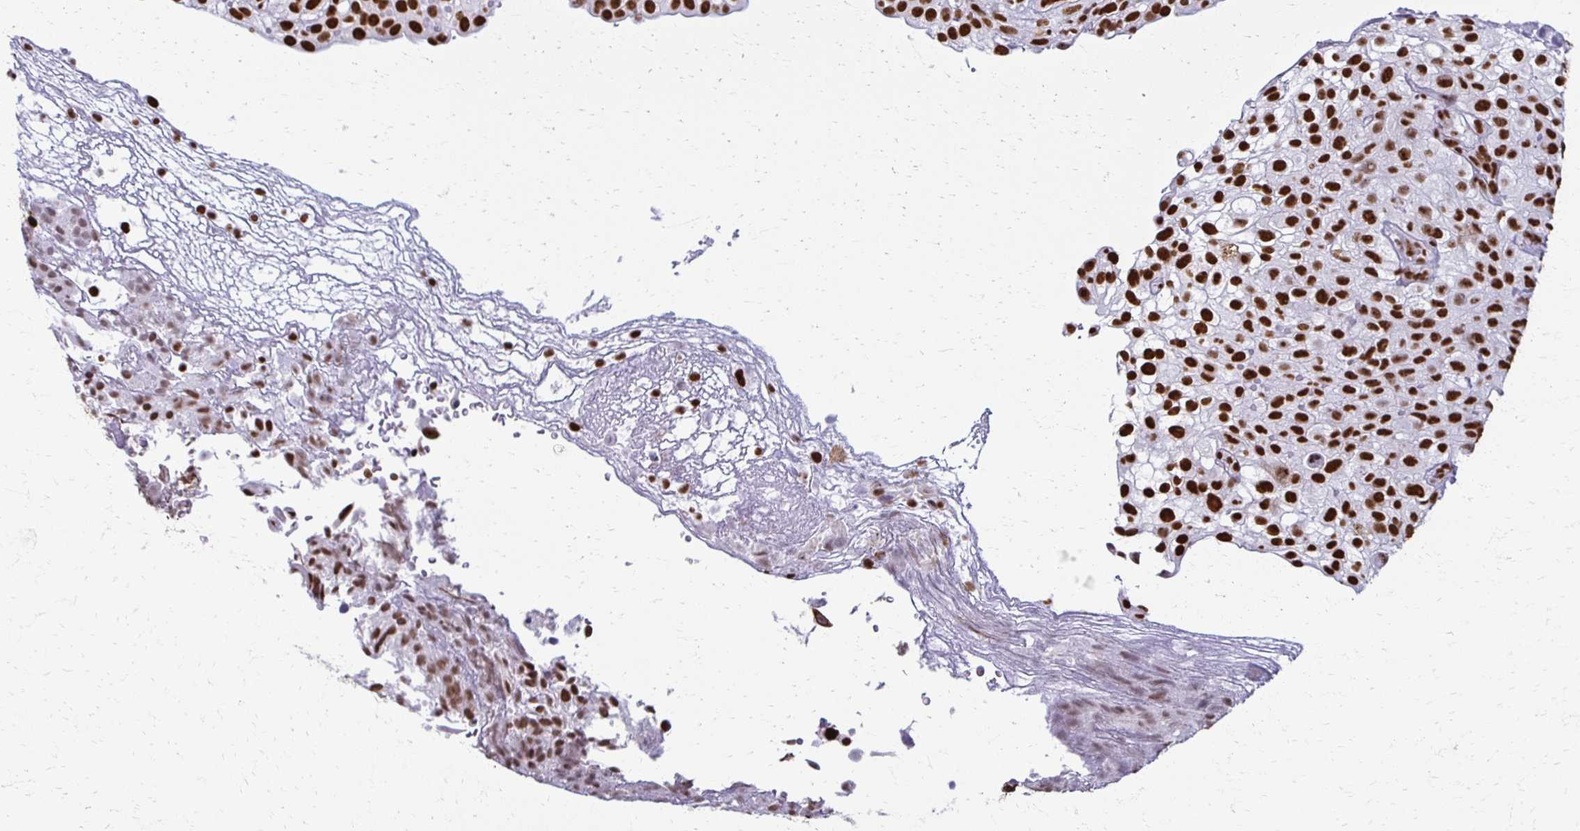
{"staining": {"intensity": "strong", "quantity": ">75%", "location": "nuclear"}, "tissue": "urothelial cancer", "cell_type": "Tumor cells", "image_type": "cancer", "snomed": [{"axis": "morphology", "description": "Urothelial carcinoma, High grade"}, {"axis": "topography", "description": "Urinary bladder"}], "caption": "High-power microscopy captured an immunohistochemistry (IHC) photomicrograph of urothelial cancer, revealing strong nuclear staining in approximately >75% of tumor cells.", "gene": "NONO", "patient": {"sex": "male", "age": 56}}